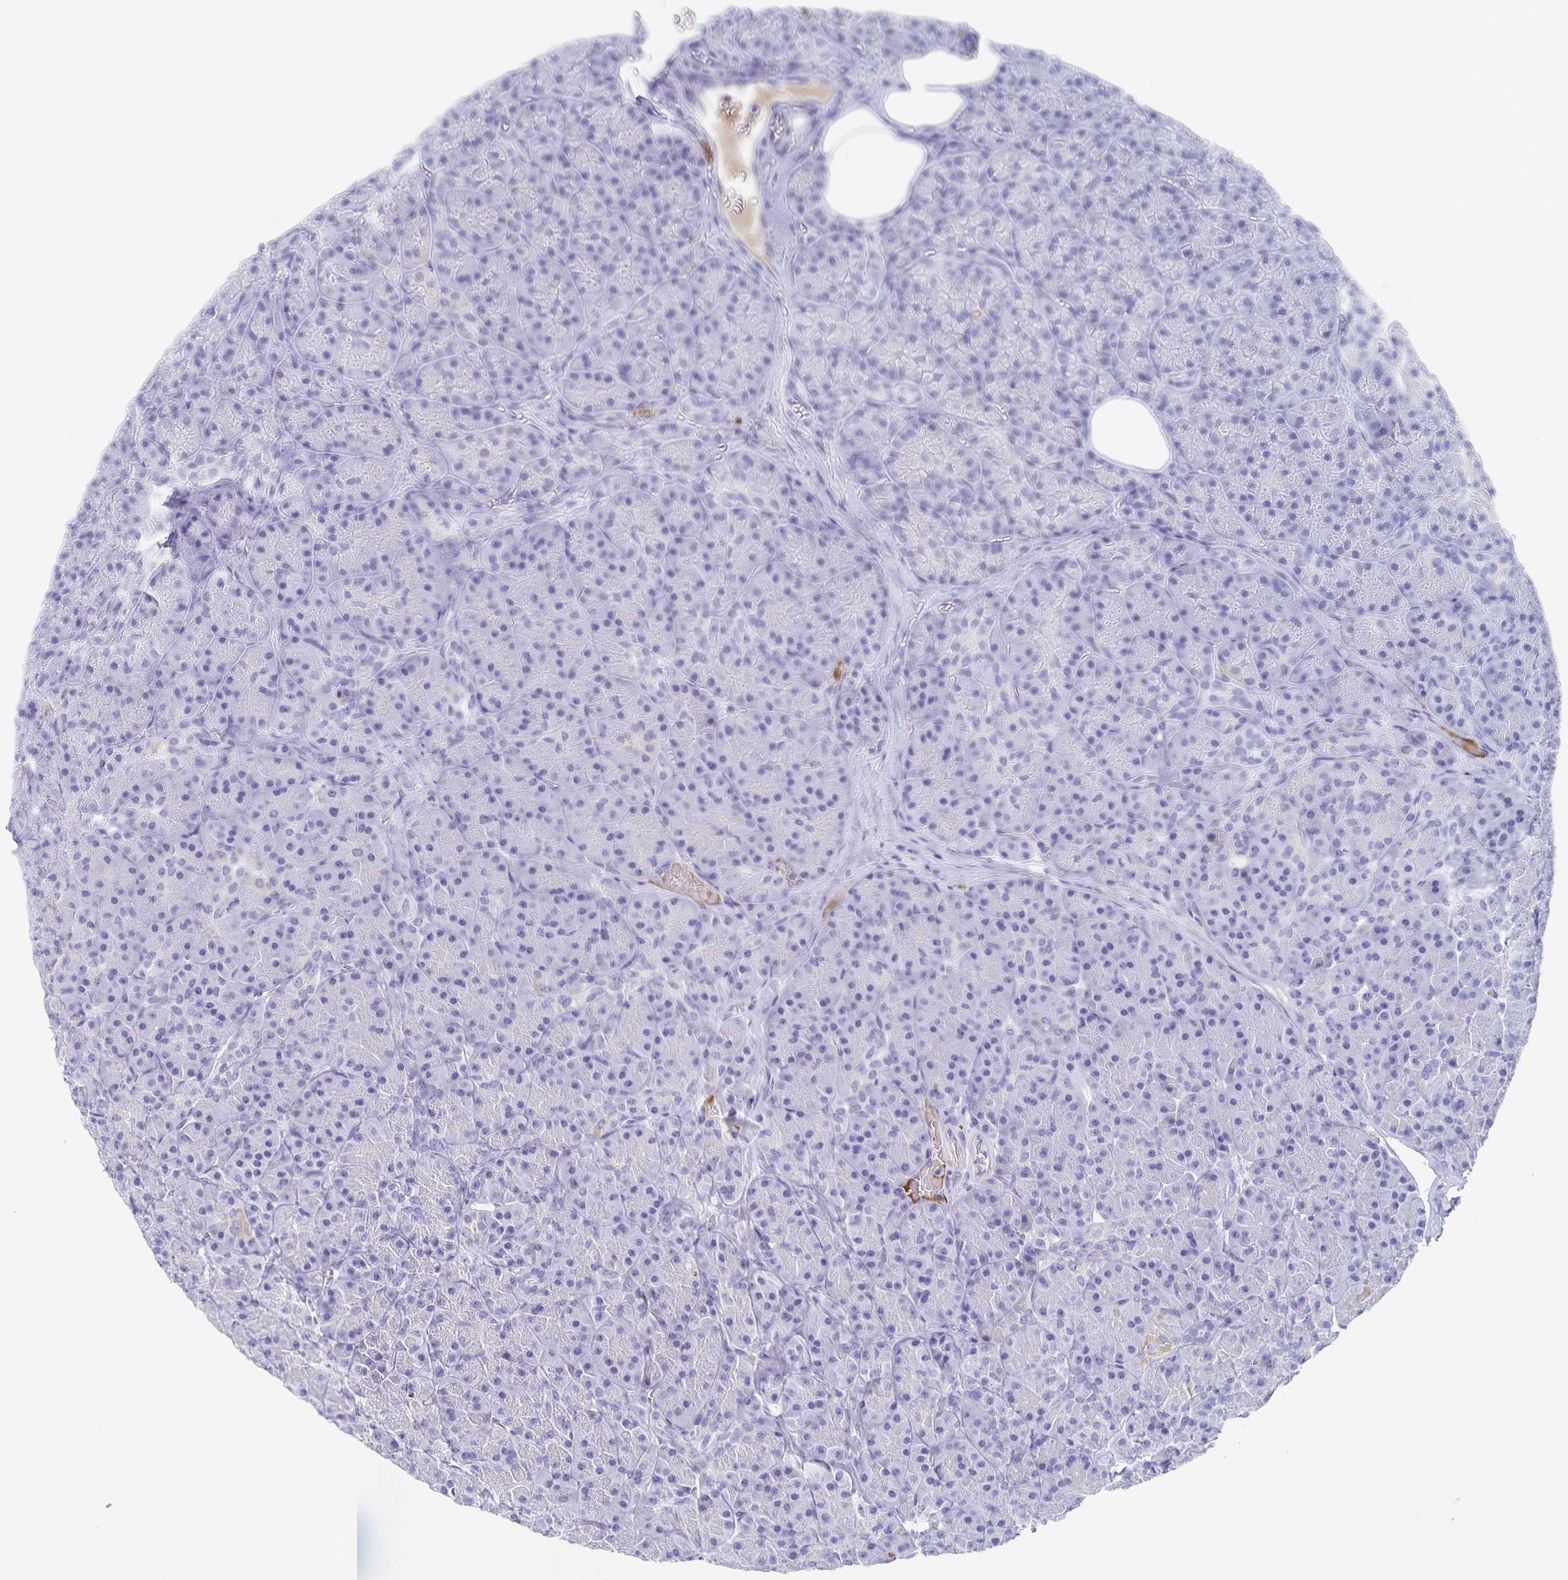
{"staining": {"intensity": "negative", "quantity": "none", "location": "none"}, "tissue": "pancreas", "cell_type": "Exocrine glandular cells", "image_type": "normal", "snomed": [{"axis": "morphology", "description": "Normal tissue, NOS"}, {"axis": "topography", "description": "Pancreas"}], "caption": "Exocrine glandular cells show no significant positivity in normal pancreas.", "gene": "FGA", "patient": {"sex": "male", "age": 57}}